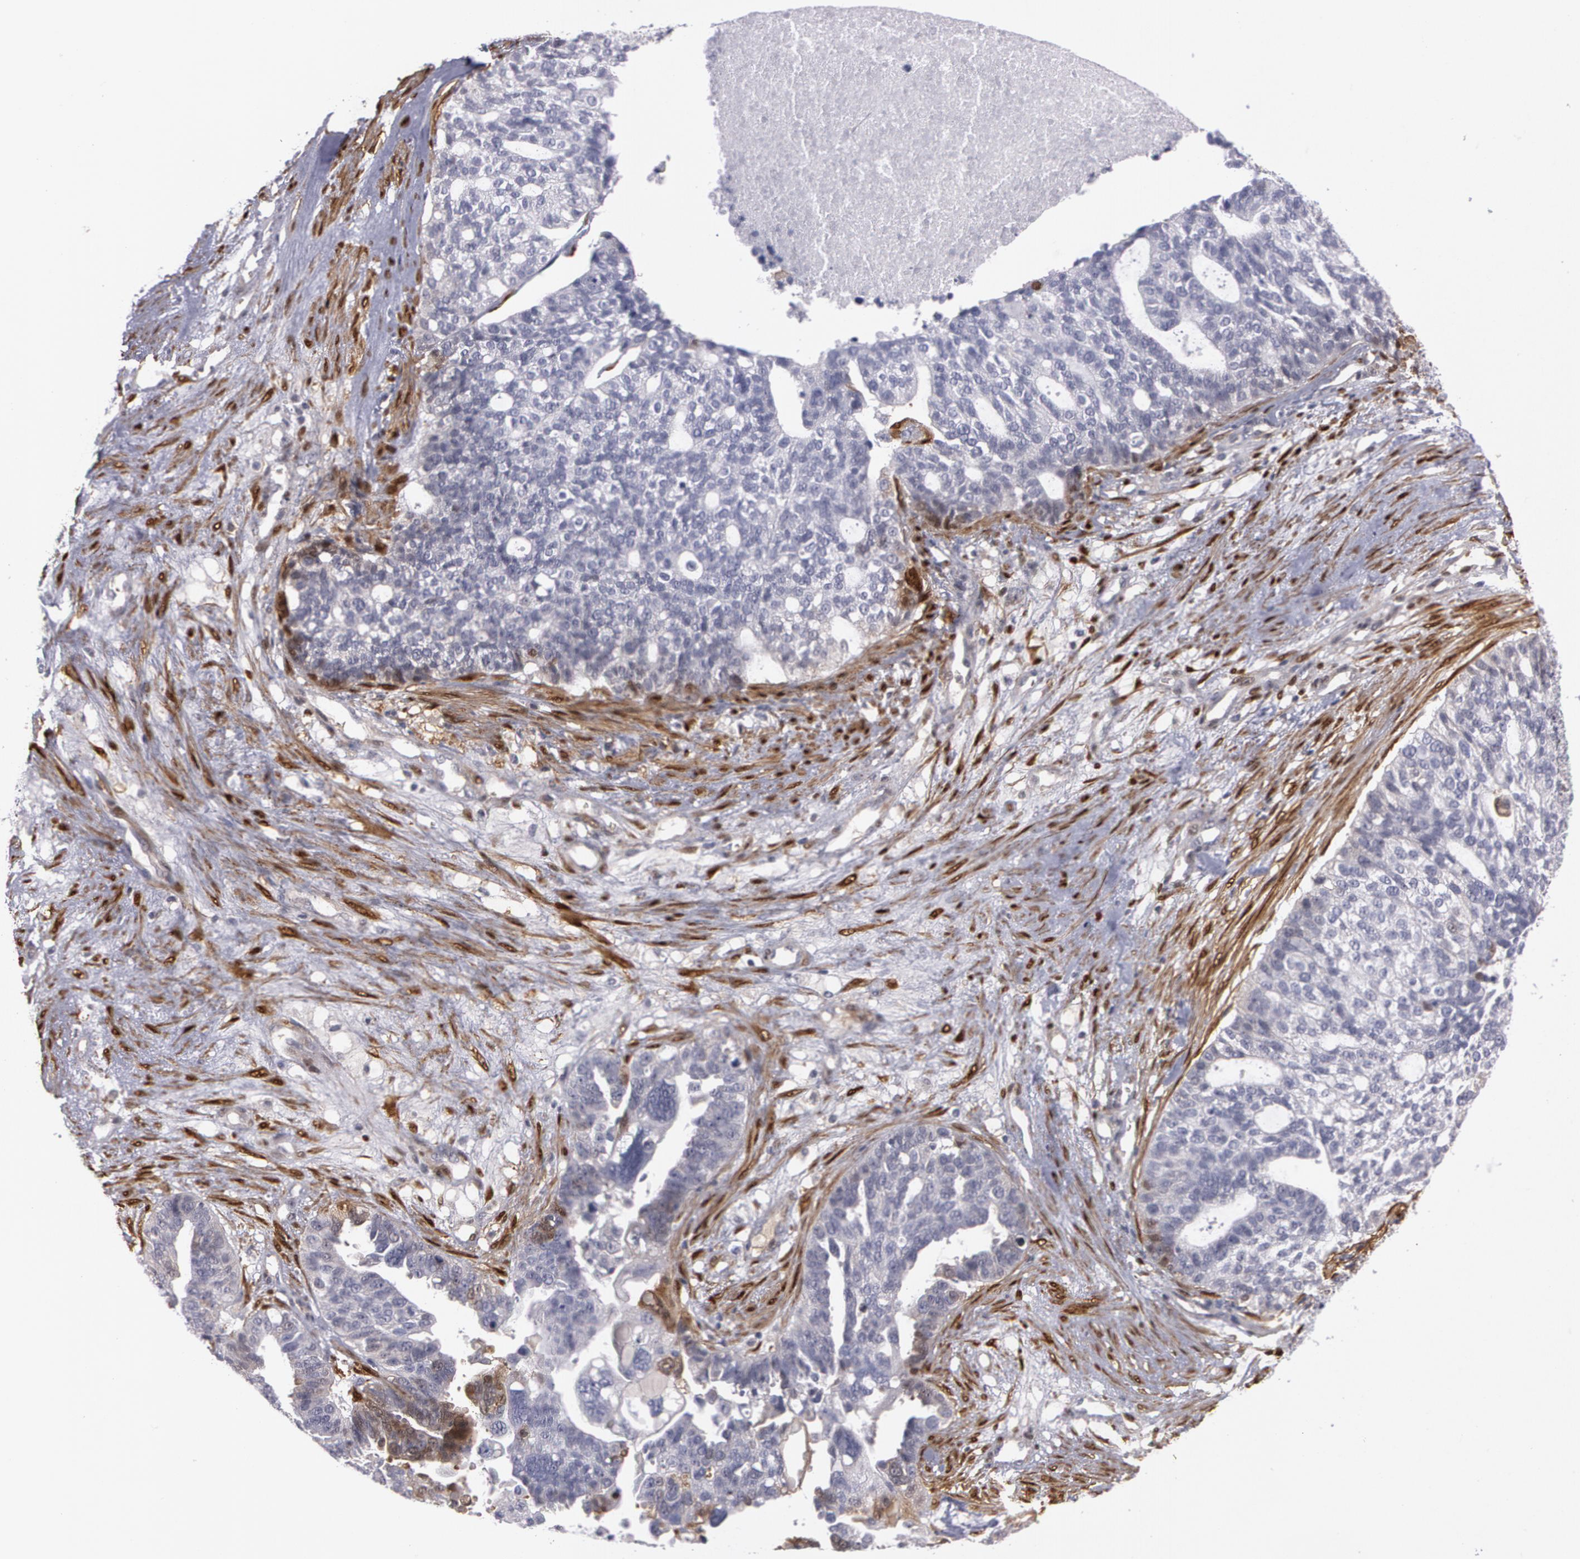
{"staining": {"intensity": "negative", "quantity": "none", "location": "none"}, "tissue": "ovarian cancer", "cell_type": "Tumor cells", "image_type": "cancer", "snomed": [{"axis": "morphology", "description": "Cystadenocarcinoma, serous, NOS"}, {"axis": "topography", "description": "Ovary"}], "caption": "Protein analysis of ovarian cancer displays no significant positivity in tumor cells. (Brightfield microscopy of DAB immunohistochemistry (IHC) at high magnification).", "gene": "TAGLN", "patient": {"sex": "female", "age": 59}}